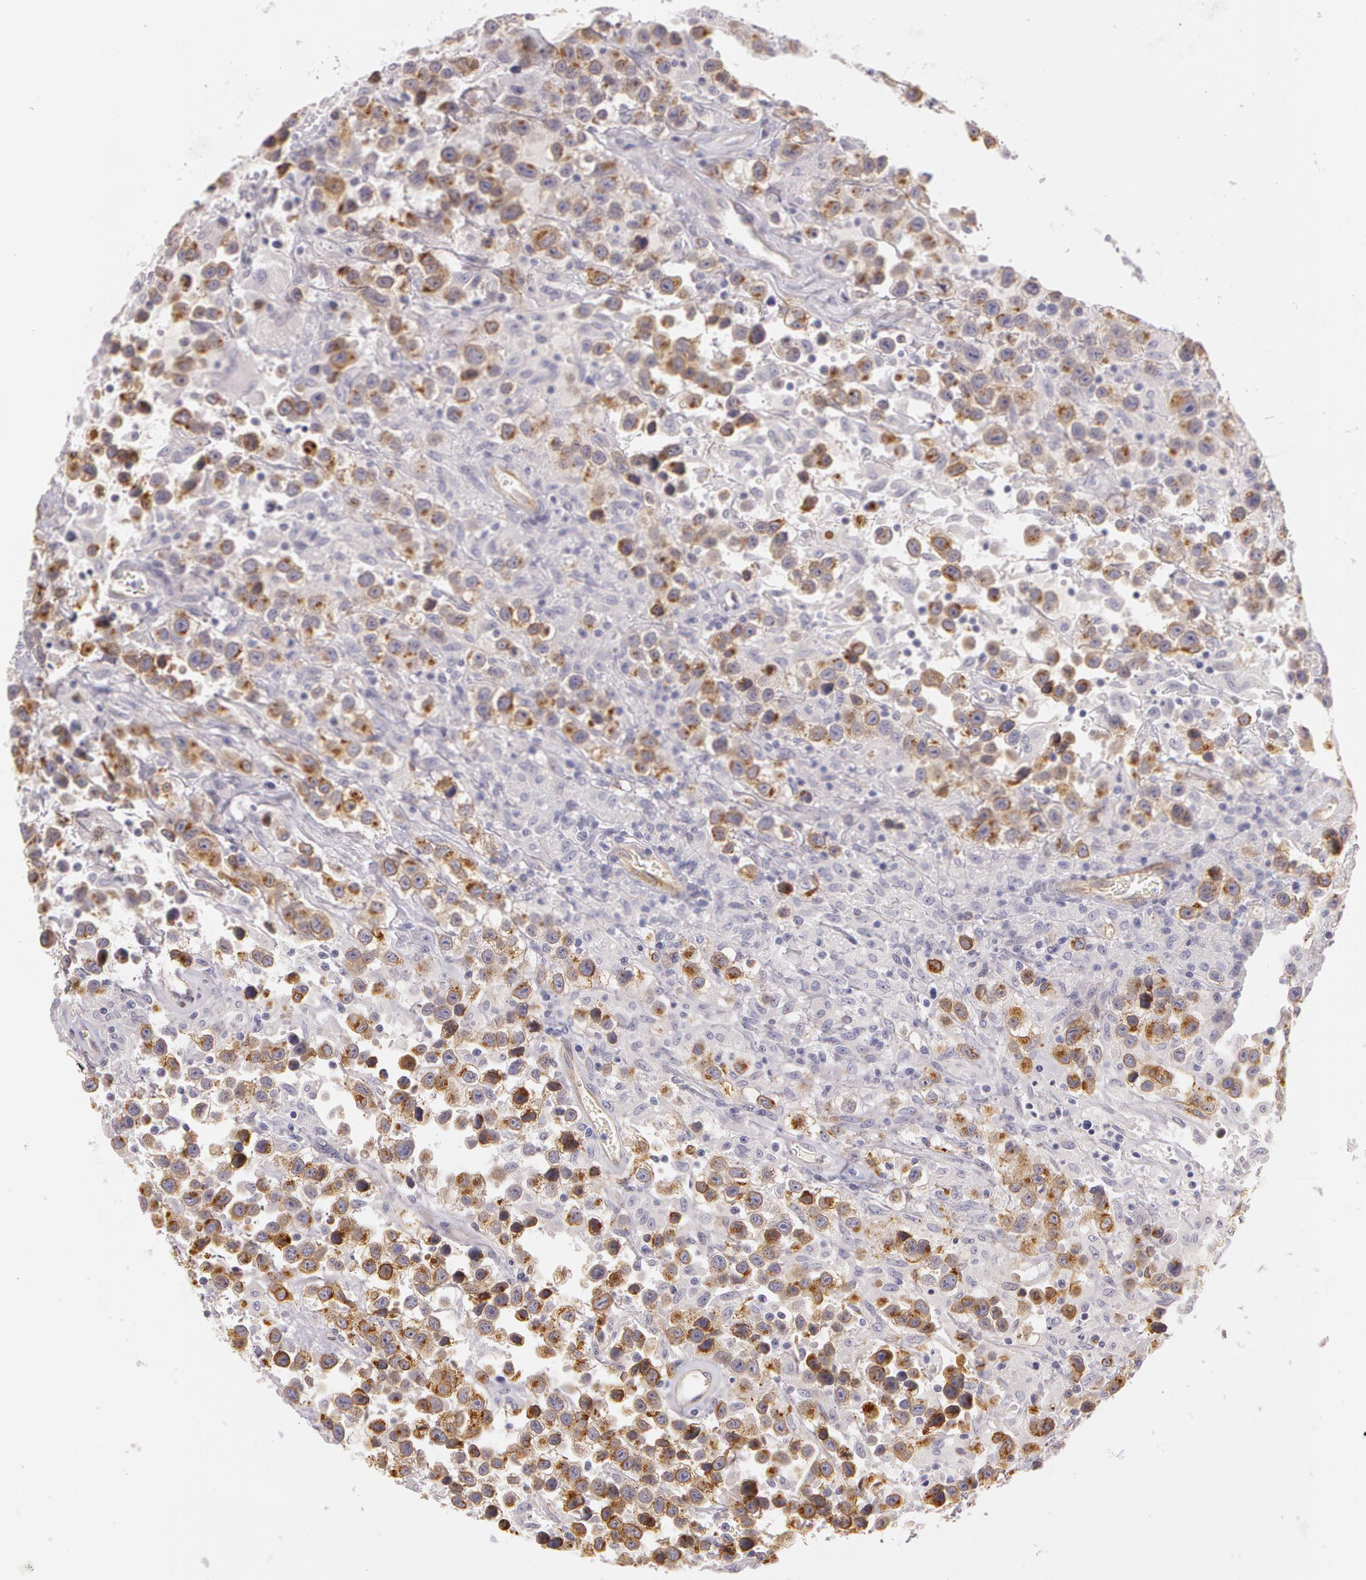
{"staining": {"intensity": "strong", "quantity": "25%-75%", "location": "cytoplasmic/membranous"}, "tissue": "testis cancer", "cell_type": "Tumor cells", "image_type": "cancer", "snomed": [{"axis": "morphology", "description": "Seminoma, NOS"}, {"axis": "topography", "description": "Testis"}], "caption": "Strong cytoplasmic/membranous positivity for a protein is present in approximately 25%-75% of tumor cells of seminoma (testis) using IHC.", "gene": "APP", "patient": {"sex": "male", "age": 43}}